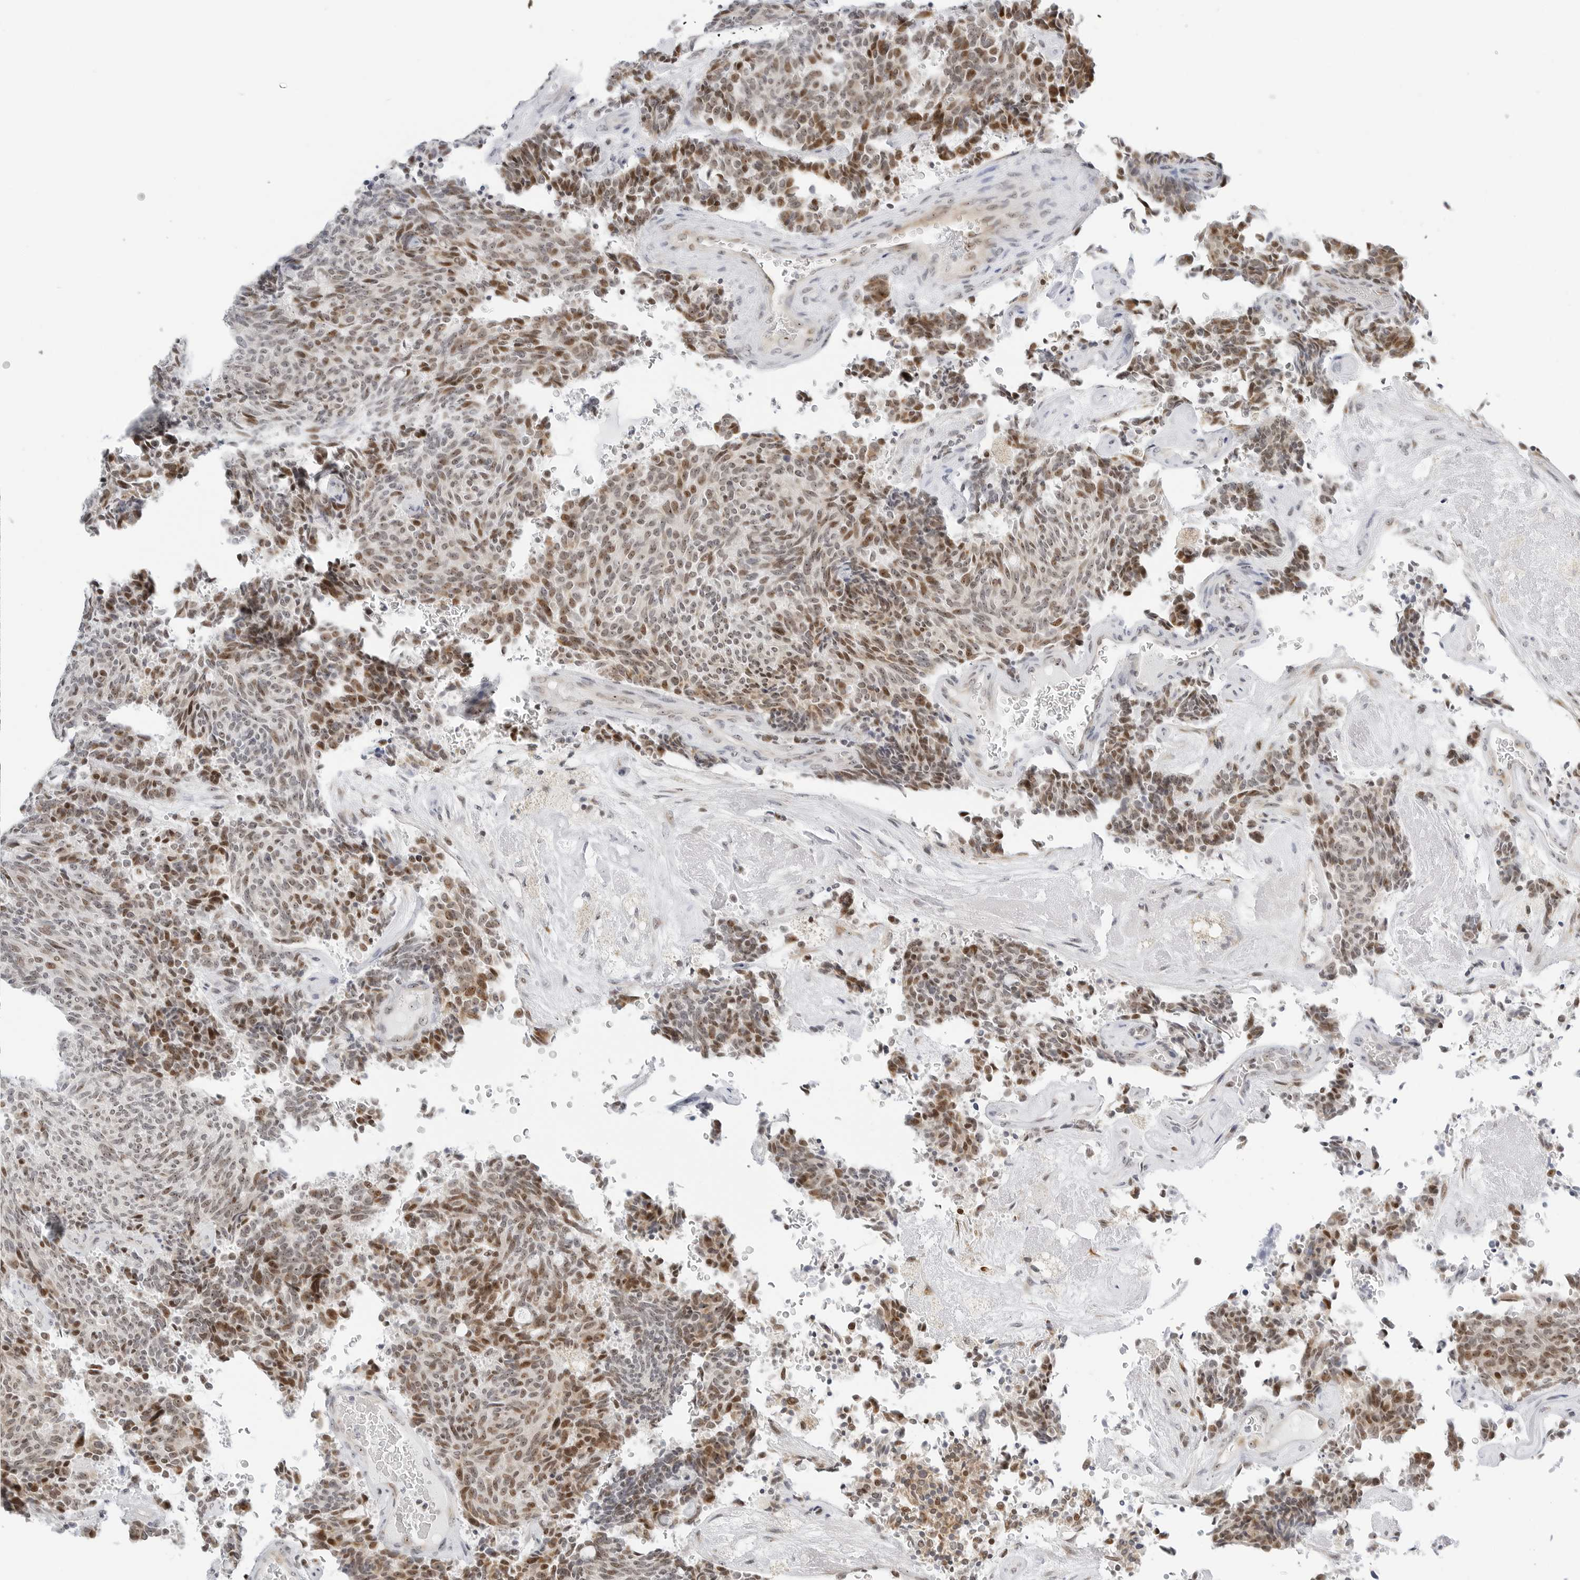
{"staining": {"intensity": "moderate", "quantity": "25%-75%", "location": "nuclear"}, "tissue": "carcinoid", "cell_type": "Tumor cells", "image_type": "cancer", "snomed": [{"axis": "morphology", "description": "Carcinoid, malignant, NOS"}, {"axis": "topography", "description": "Pancreas"}], "caption": "The histopathology image shows a brown stain indicating the presence of a protein in the nuclear of tumor cells in carcinoid.", "gene": "RIMKLA", "patient": {"sex": "female", "age": 54}}